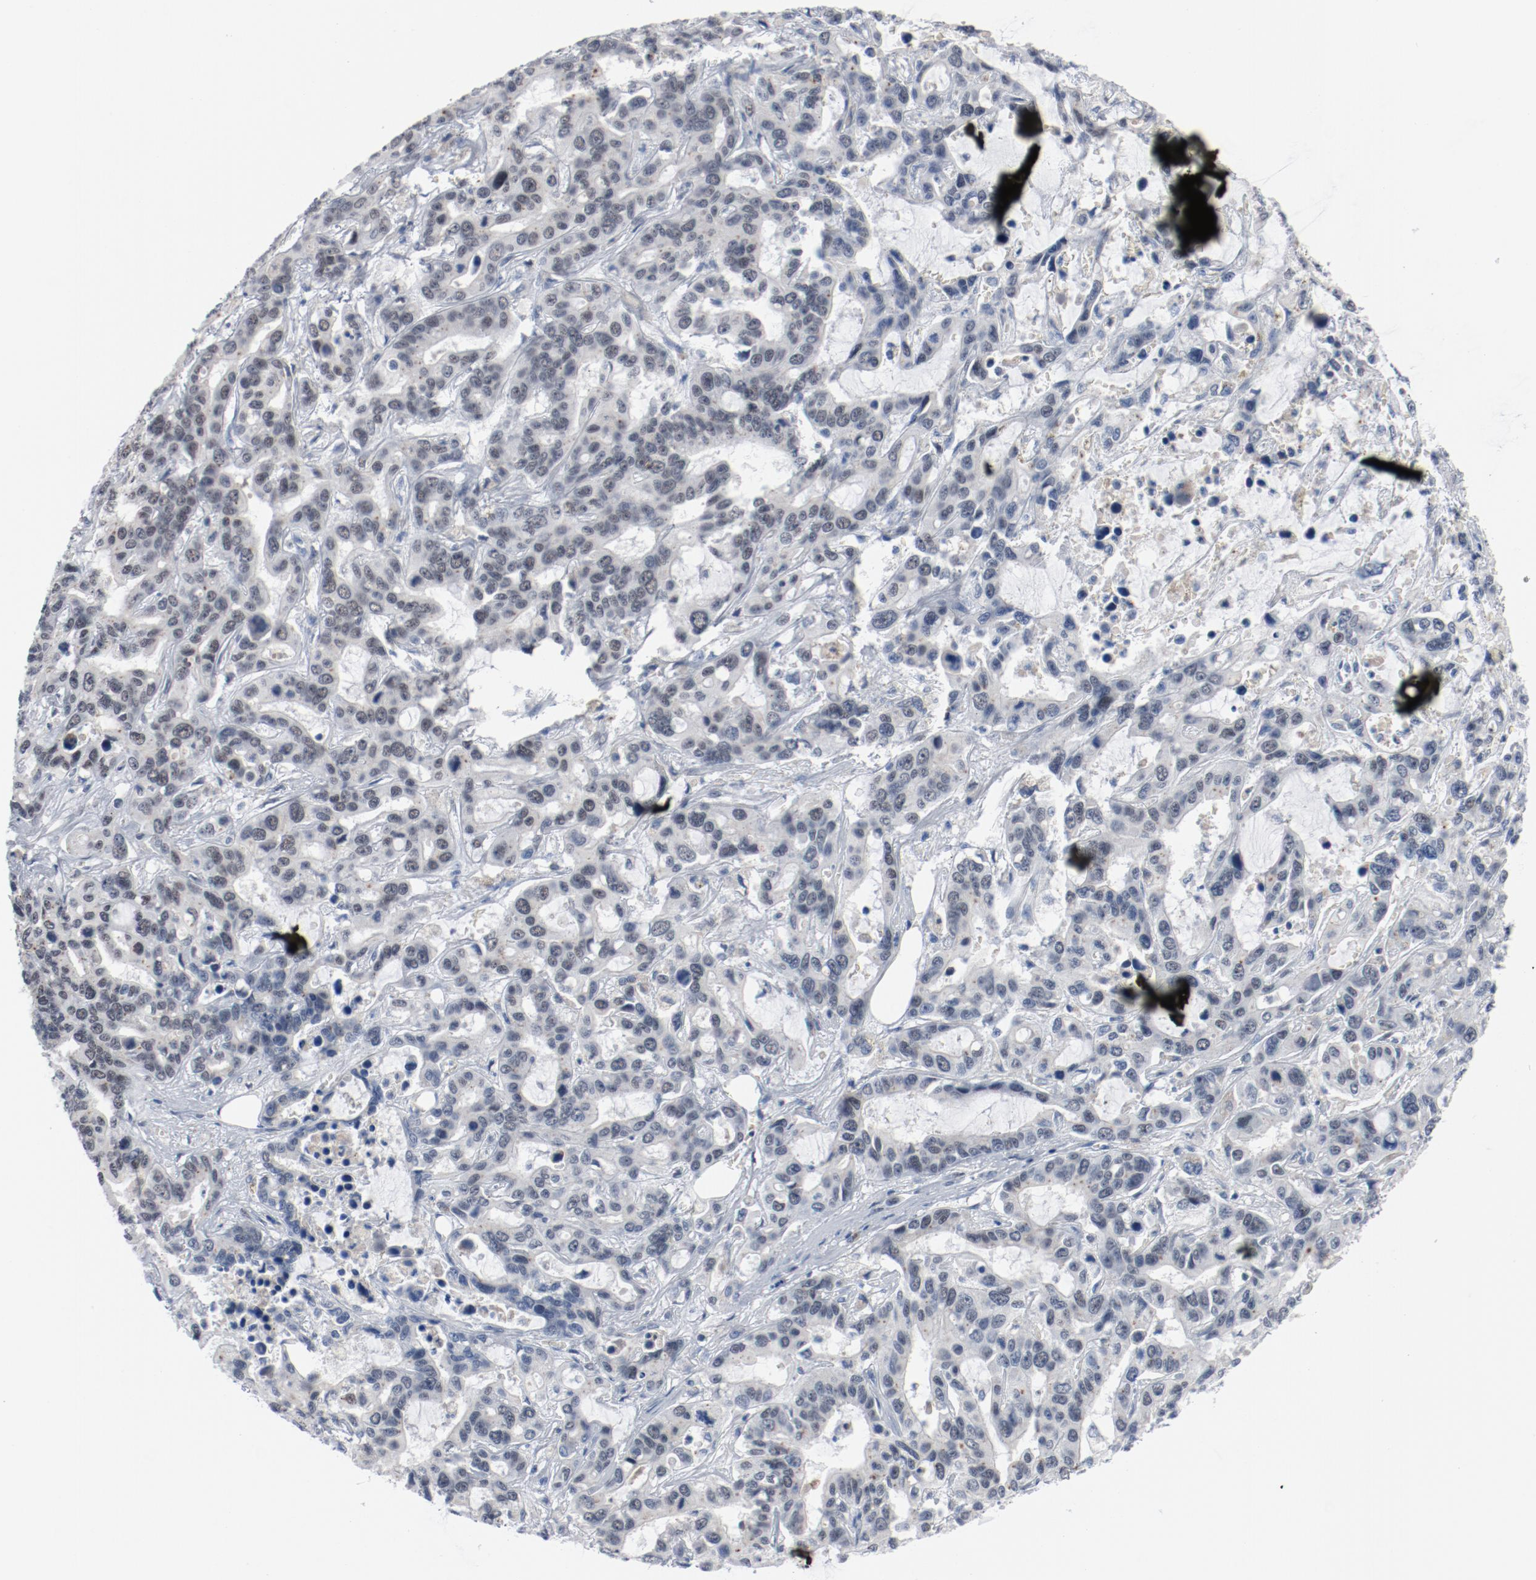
{"staining": {"intensity": "negative", "quantity": "none", "location": "none"}, "tissue": "liver cancer", "cell_type": "Tumor cells", "image_type": "cancer", "snomed": [{"axis": "morphology", "description": "Cholangiocarcinoma"}, {"axis": "topography", "description": "Liver"}], "caption": "An image of human cholangiocarcinoma (liver) is negative for staining in tumor cells.", "gene": "FOXP1", "patient": {"sex": "female", "age": 65}}